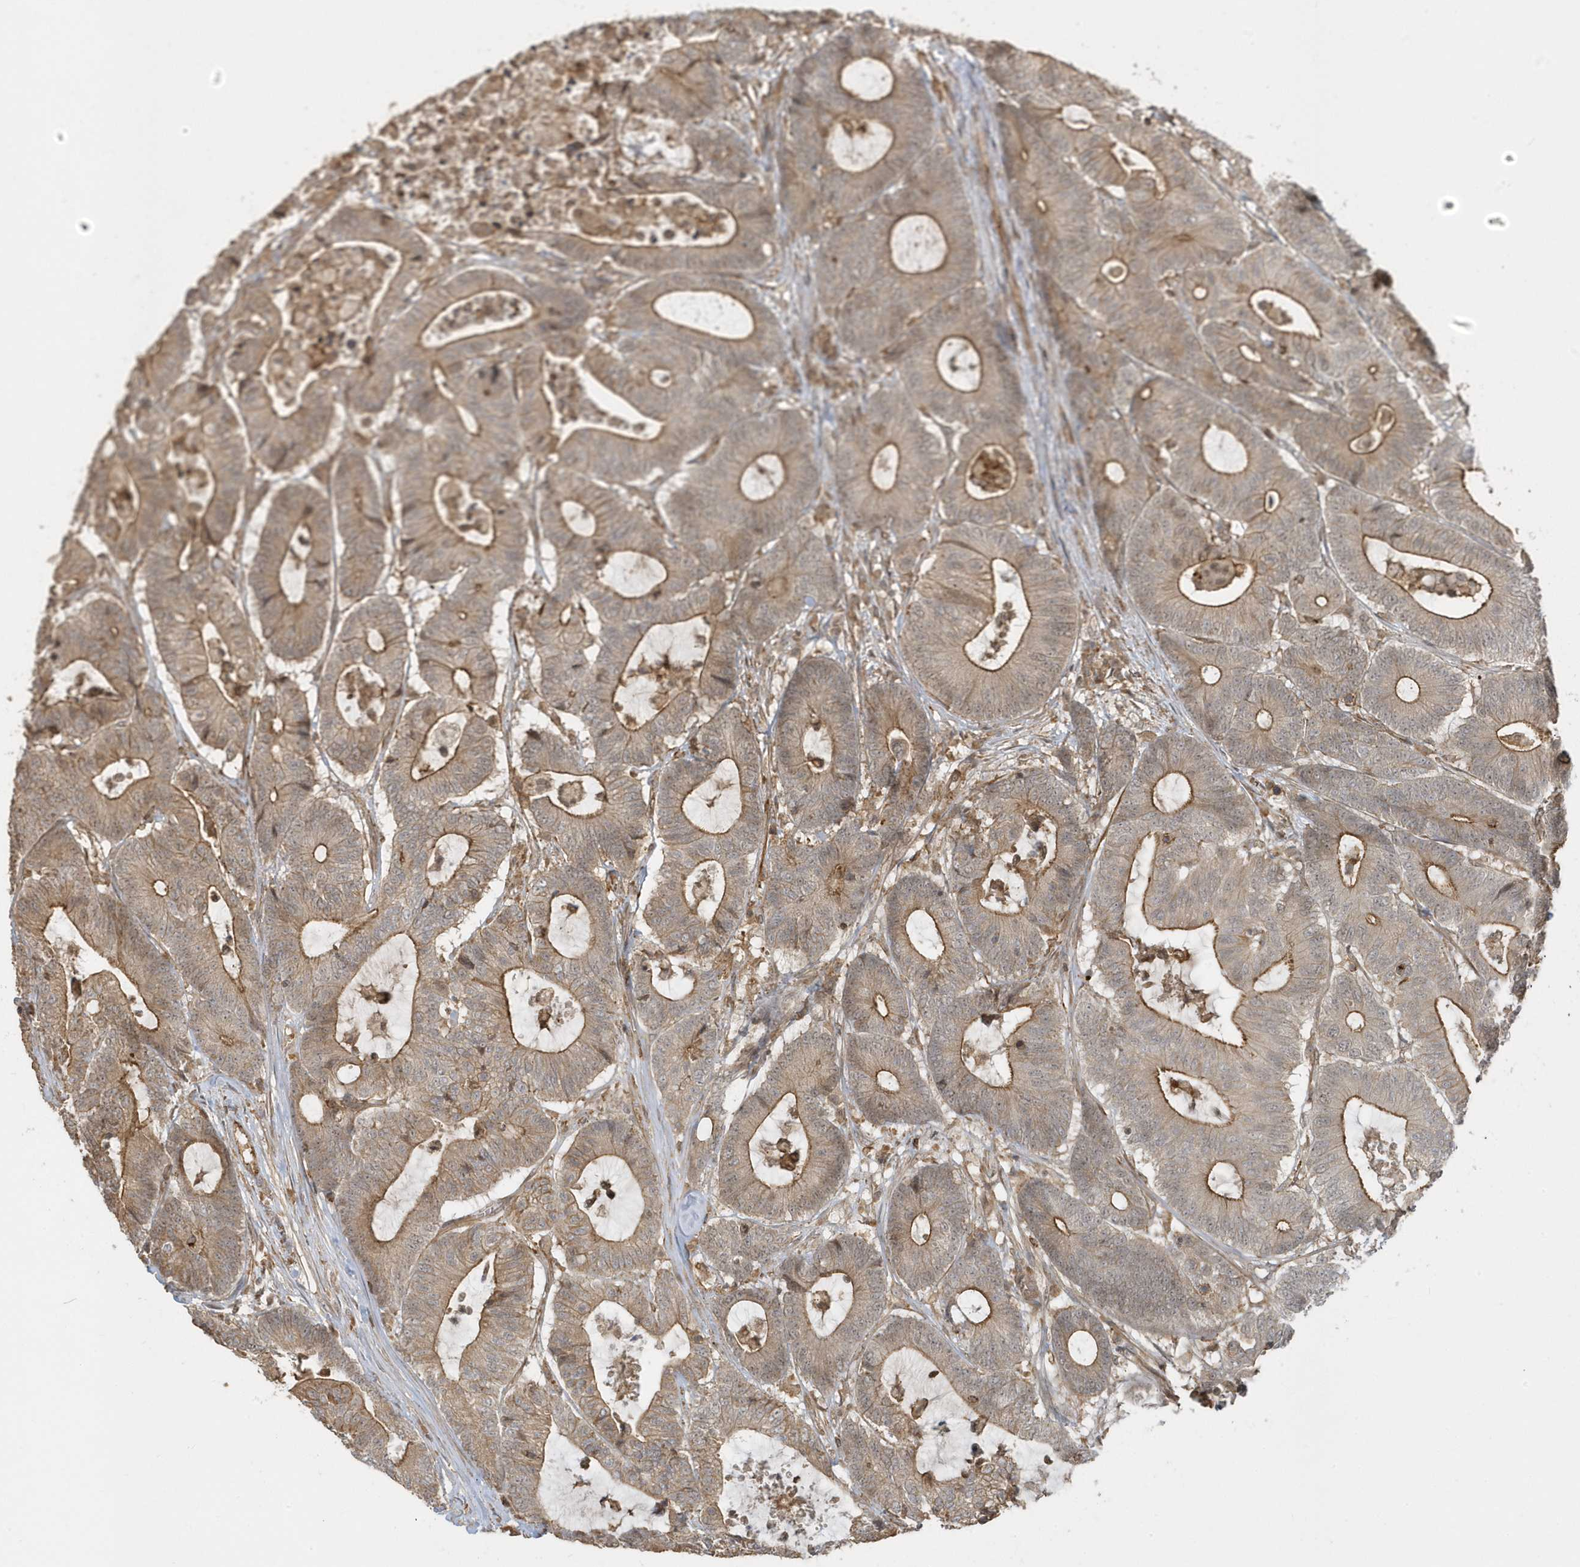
{"staining": {"intensity": "moderate", "quantity": ">75%", "location": "cytoplasmic/membranous"}, "tissue": "colorectal cancer", "cell_type": "Tumor cells", "image_type": "cancer", "snomed": [{"axis": "morphology", "description": "Adenocarcinoma, NOS"}, {"axis": "topography", "description": "Colon"}], "caption": "Human colorectal cancer (adenocarcinoma) stained with a brown dye exhibits moderate cytoplasmic/membranous positive staining in about >75% of tumor cells.", "gene": "ZBTB8A", "patient": {"sex": "female", "age": 84}}